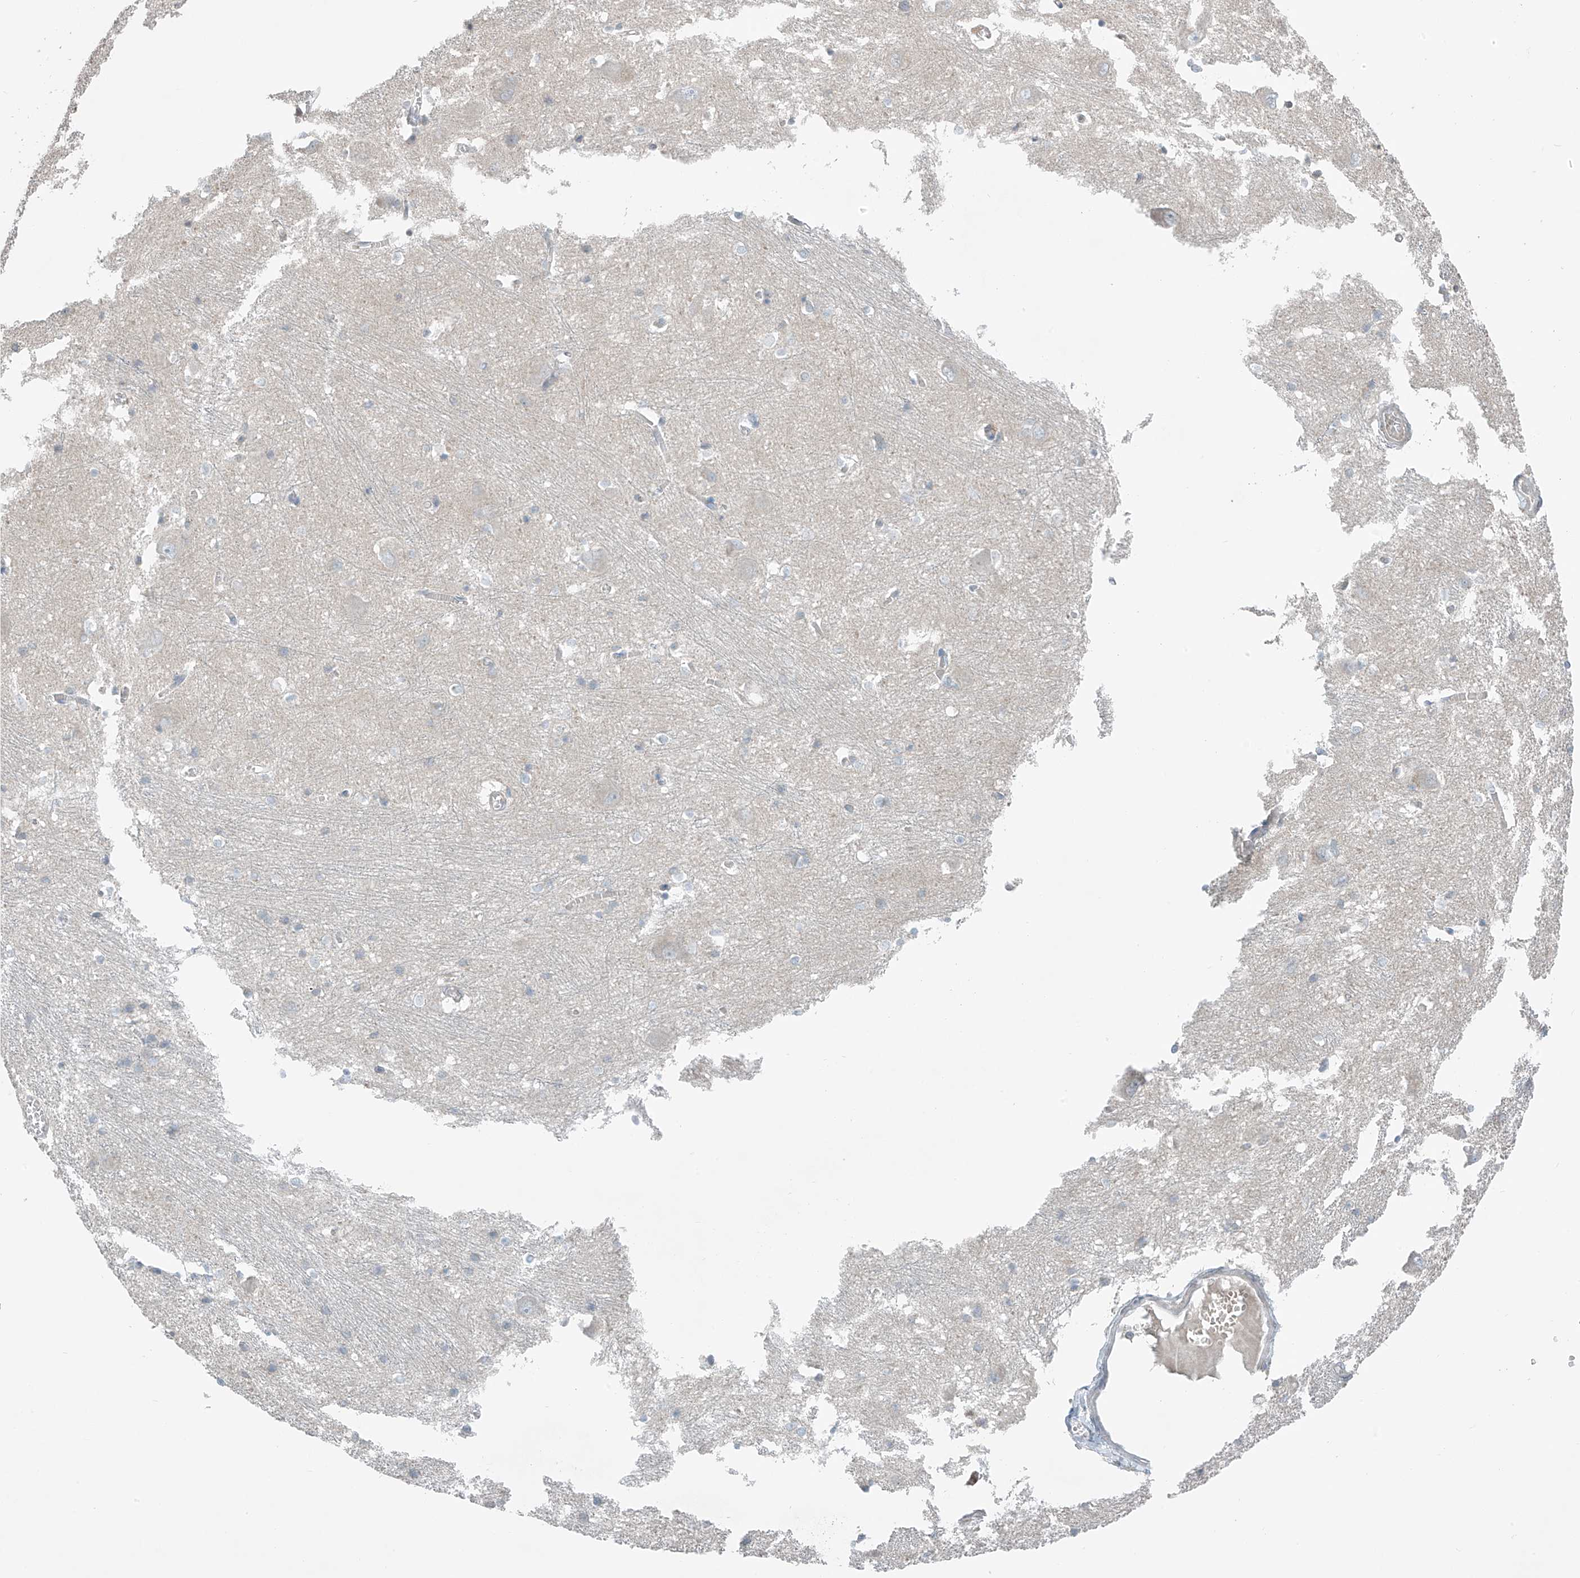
{"staining": {"intensity": "negative", "quantity": "none", "location": "none"}, "tissue": "caudate", "cell_type": "Glial cells", "image_type": "normal", "snomed": [{"axis": "morphology", "description": "Normal tissue, NOS"}, {"axis": "topography", "description": "Lateral ventricle wall"}], "caption": "The histopathology image displays no significant staining in glial cells of caudate. The staining was performed using DAB to visualize the protein expression in brown, while the nuclei were stained in blue with hematoxylin (Magnification: 20x).", "gene": "HOXA11", "patient": {"sex": "male", "age": 37}}